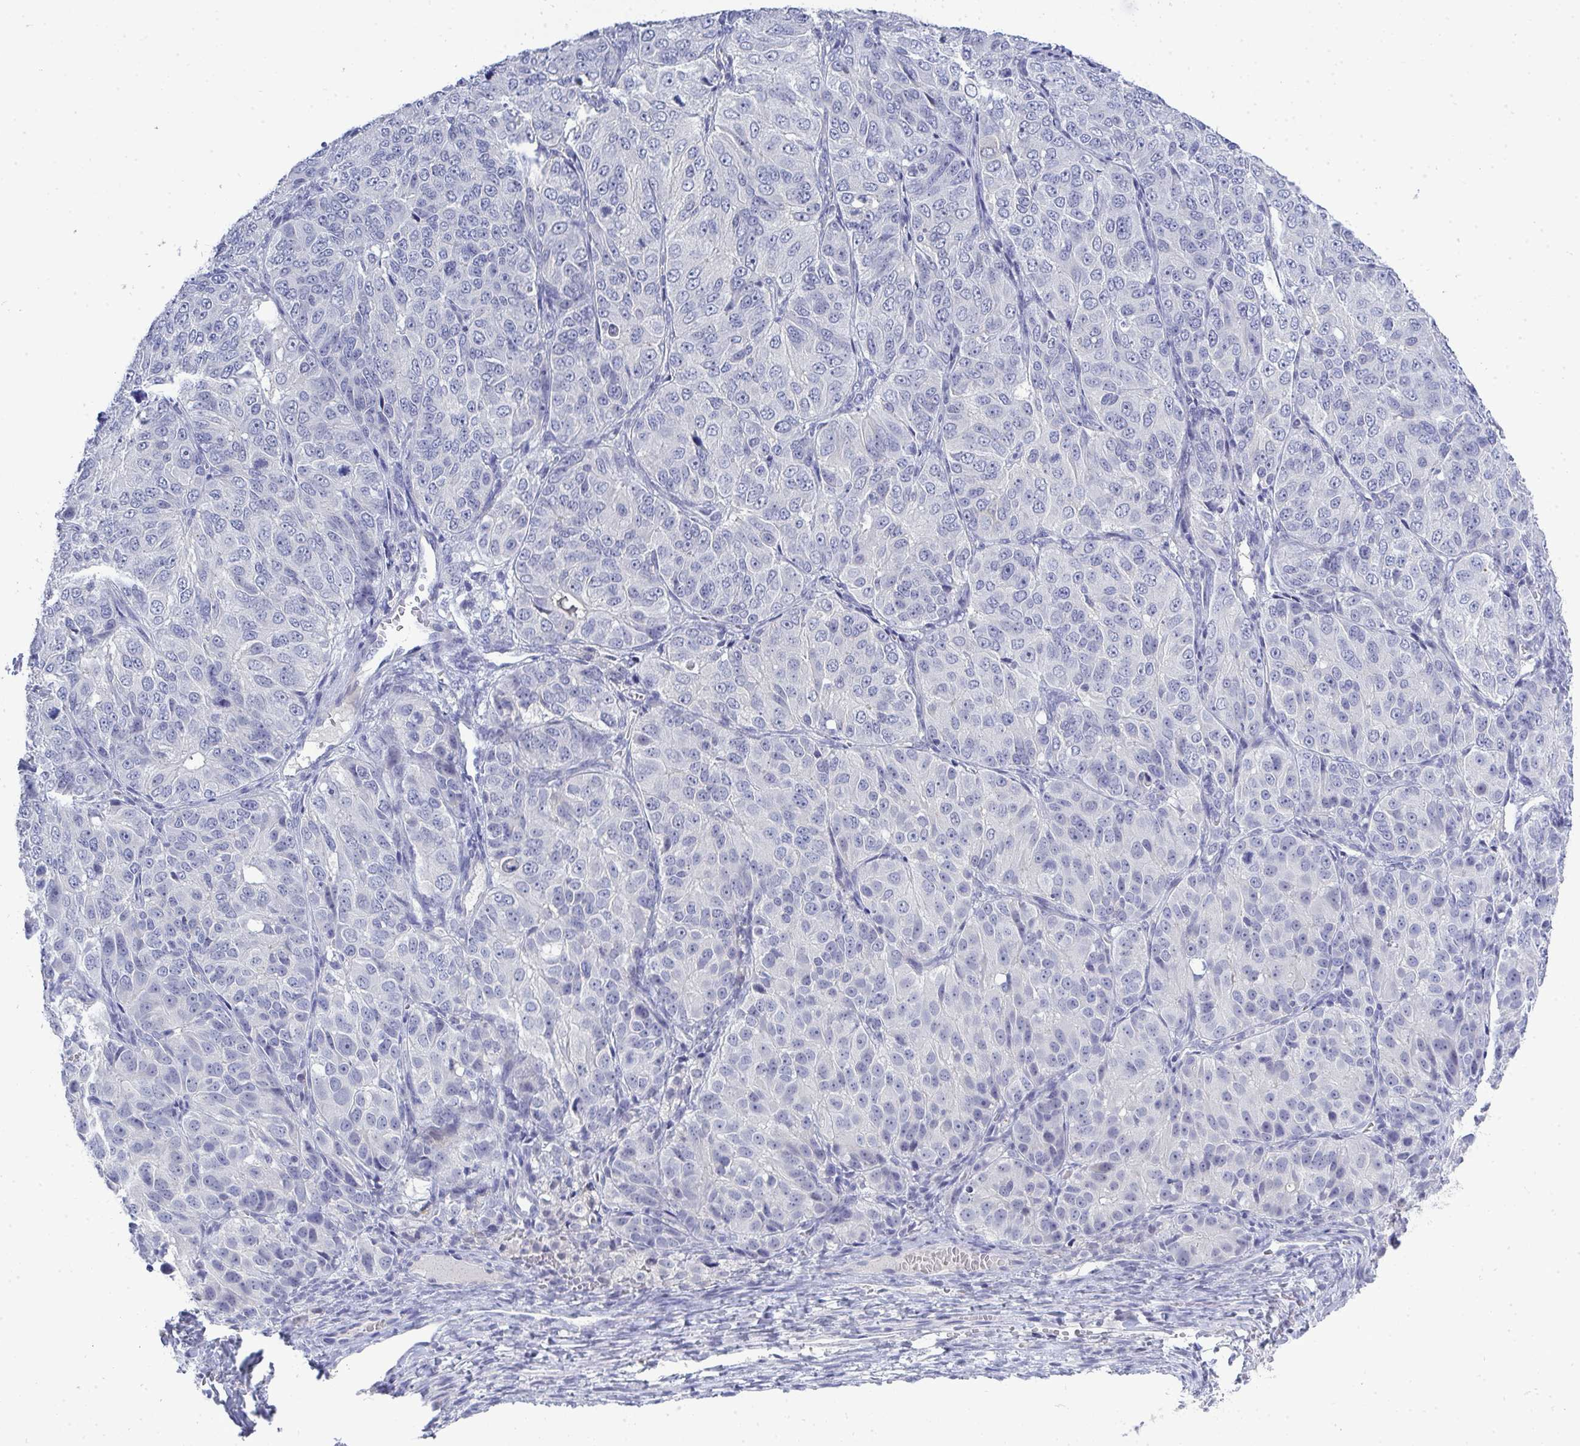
{"staining": {"intensity": "negative", "quantity": "none", "location": "none"}, "tissue": "ovarian cancer", "cell_type": "Tumor cells", "image_type": "cancer", "snomed": [{"axis": "morphology", "description": "Carcinoma, endometroid"}, {"axis": "topography", "description": "Ovary"}], "caption": "Photomicrograph shows no protein positivity in tumor cells of ovarian cancer tissue.", "gene": "TMEM82", "patient": {"sex": "female", "age": 51}}